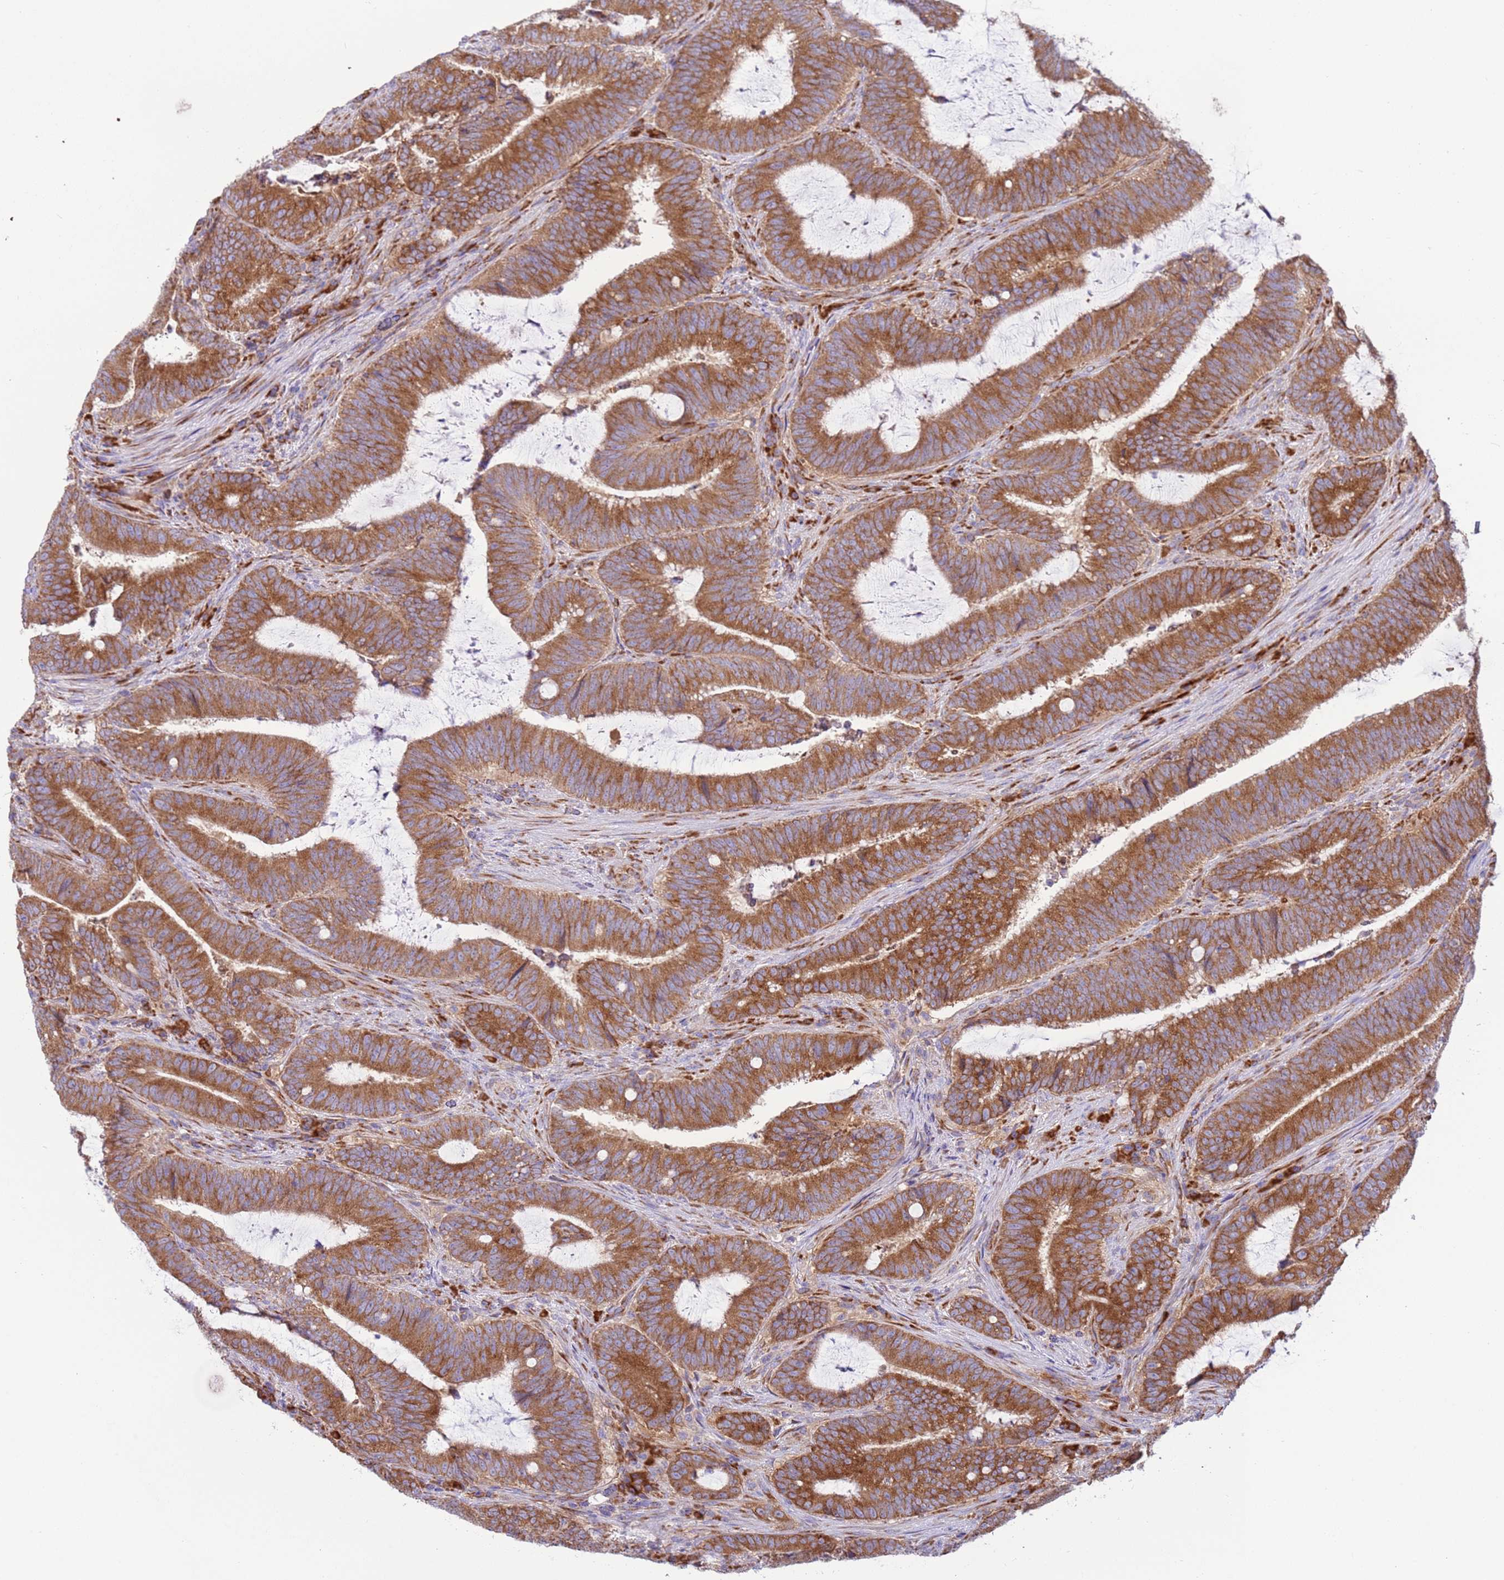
{"staining": {"intensity": "strong", "quantity": "25%-75%", "location": "cytoplasmic/membranous"}, "tissue": "colorectal cancer", "cell_type": "Tumor cells", "image_type": "cancer", "snomed": [{"axis": "morphology", "description": "Adenocarcinoma, NOS"}, {"axis": "topography", "description": "Colon"}], "caption": "The histopathology image exhibits staining of colorectal cancer, revealing strong cytoplasmic/membranous protein positivity (brown color) within tumor cells.", "gene": "VARS1", "patient": {"sex": "female", "age": 43}}